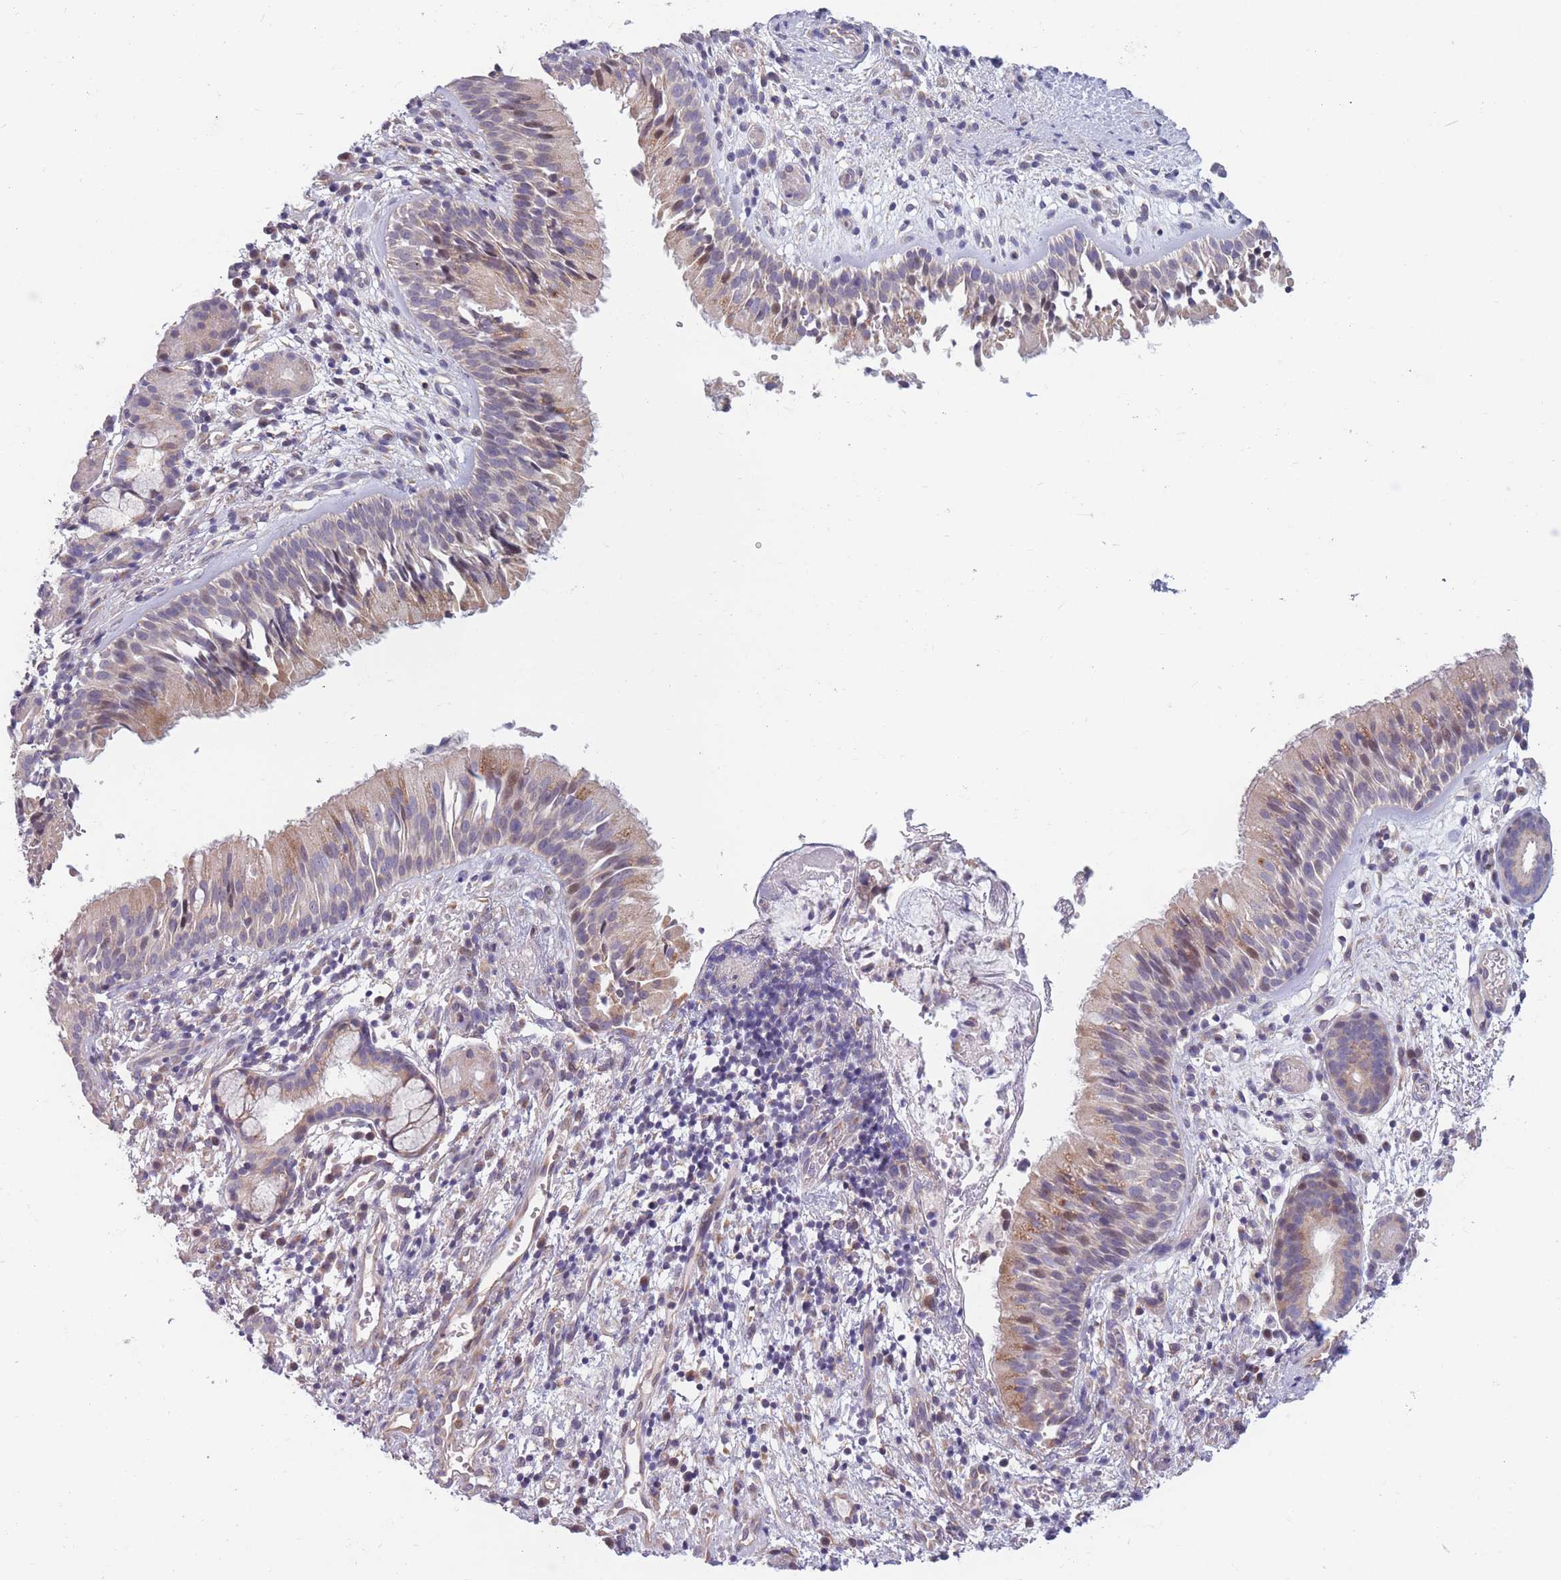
{"staining": {"intensity": "moderate", "quantity": "<25%", "location": "cytoplasmic/membranous,nuclear"}, "tissue": "nasopharynx", "cell_type": "Respiratory epithelial cells", "image_type": "normal", "snomed": [{"axis": "morphology", "description": "Normal tissue, NOS"}, {"axis": "topography", "description": "Nasopharynx"}], "caption": "The histopathology image exhibits staining of normal nasopharynx, revealing moderate cytoplasmic/membranous,nuclear protein expression (brown color) within respiratory epithelial cells. (IHC, brightfield microscopy, high magnification).", "gene": "CCNQ", "patient": {"sex": "male", "age": 65}}